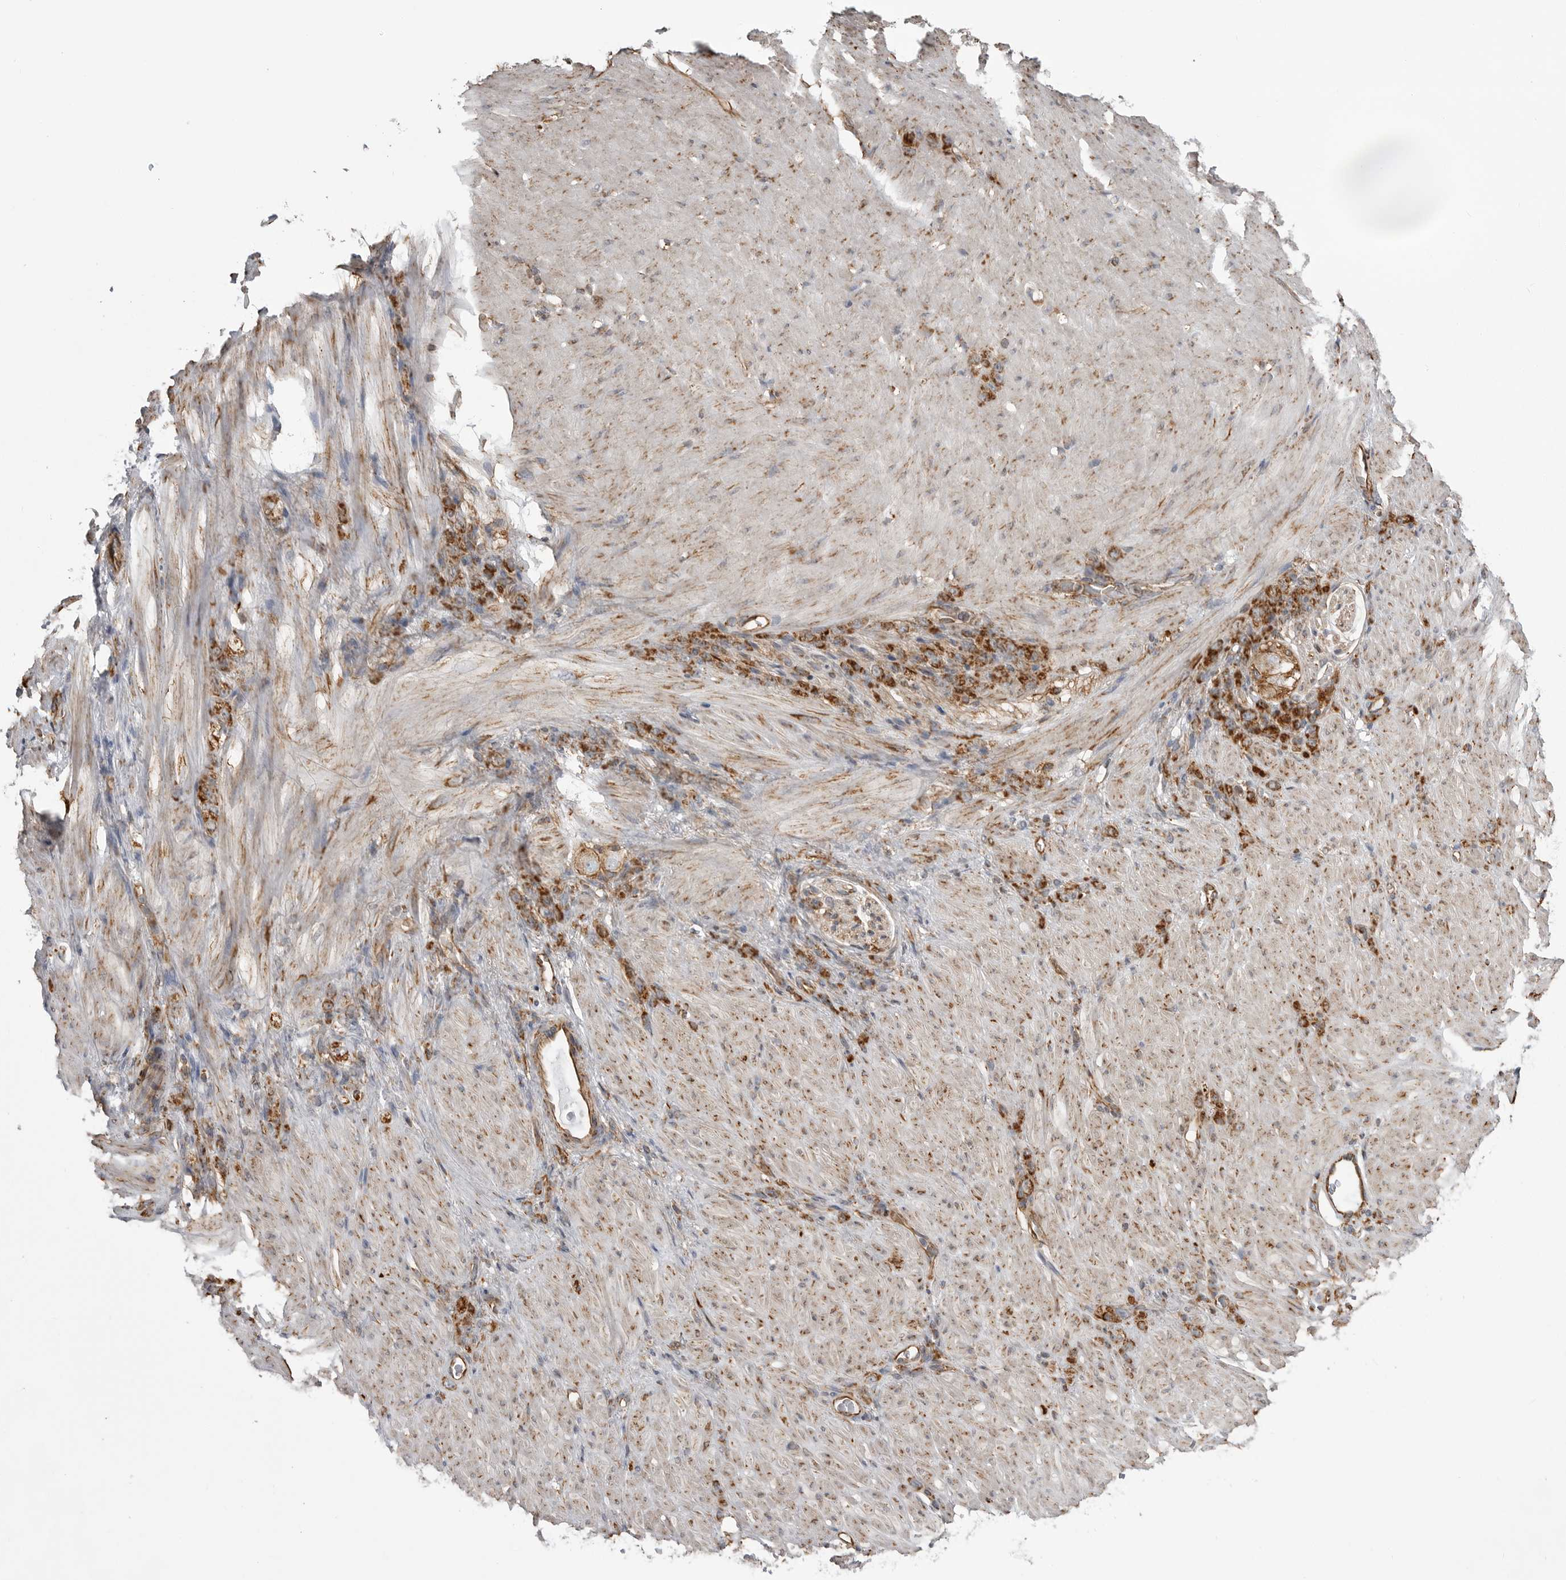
{"staining": {"intensity": "strong", "quantity": ">75%", "location": "cytoplasmic/membranous"}, "tissue": "stomach cancer", "cell_type": "Tumor cells", "image_type": "cancer", "snomed": [{"axis": "morphology", "description": "Normal tissue, NOS"}, {"axis": "morphology", "description": "Adenocarcinoma, NOS"}, {"axis": "topography", "description": "Stomach"}], "caption": "Immunohistochemical staining of stomach cancer exhibits strong cytoplasmic/membranous protein staining in approximately >75% of tumor cells. (Stains: DAB in brown, nuclei in blue, Microscopy: brightfield microscopy at high magnification).", "gene": "FH", "patient": {"sex": "male", "age": 82}}